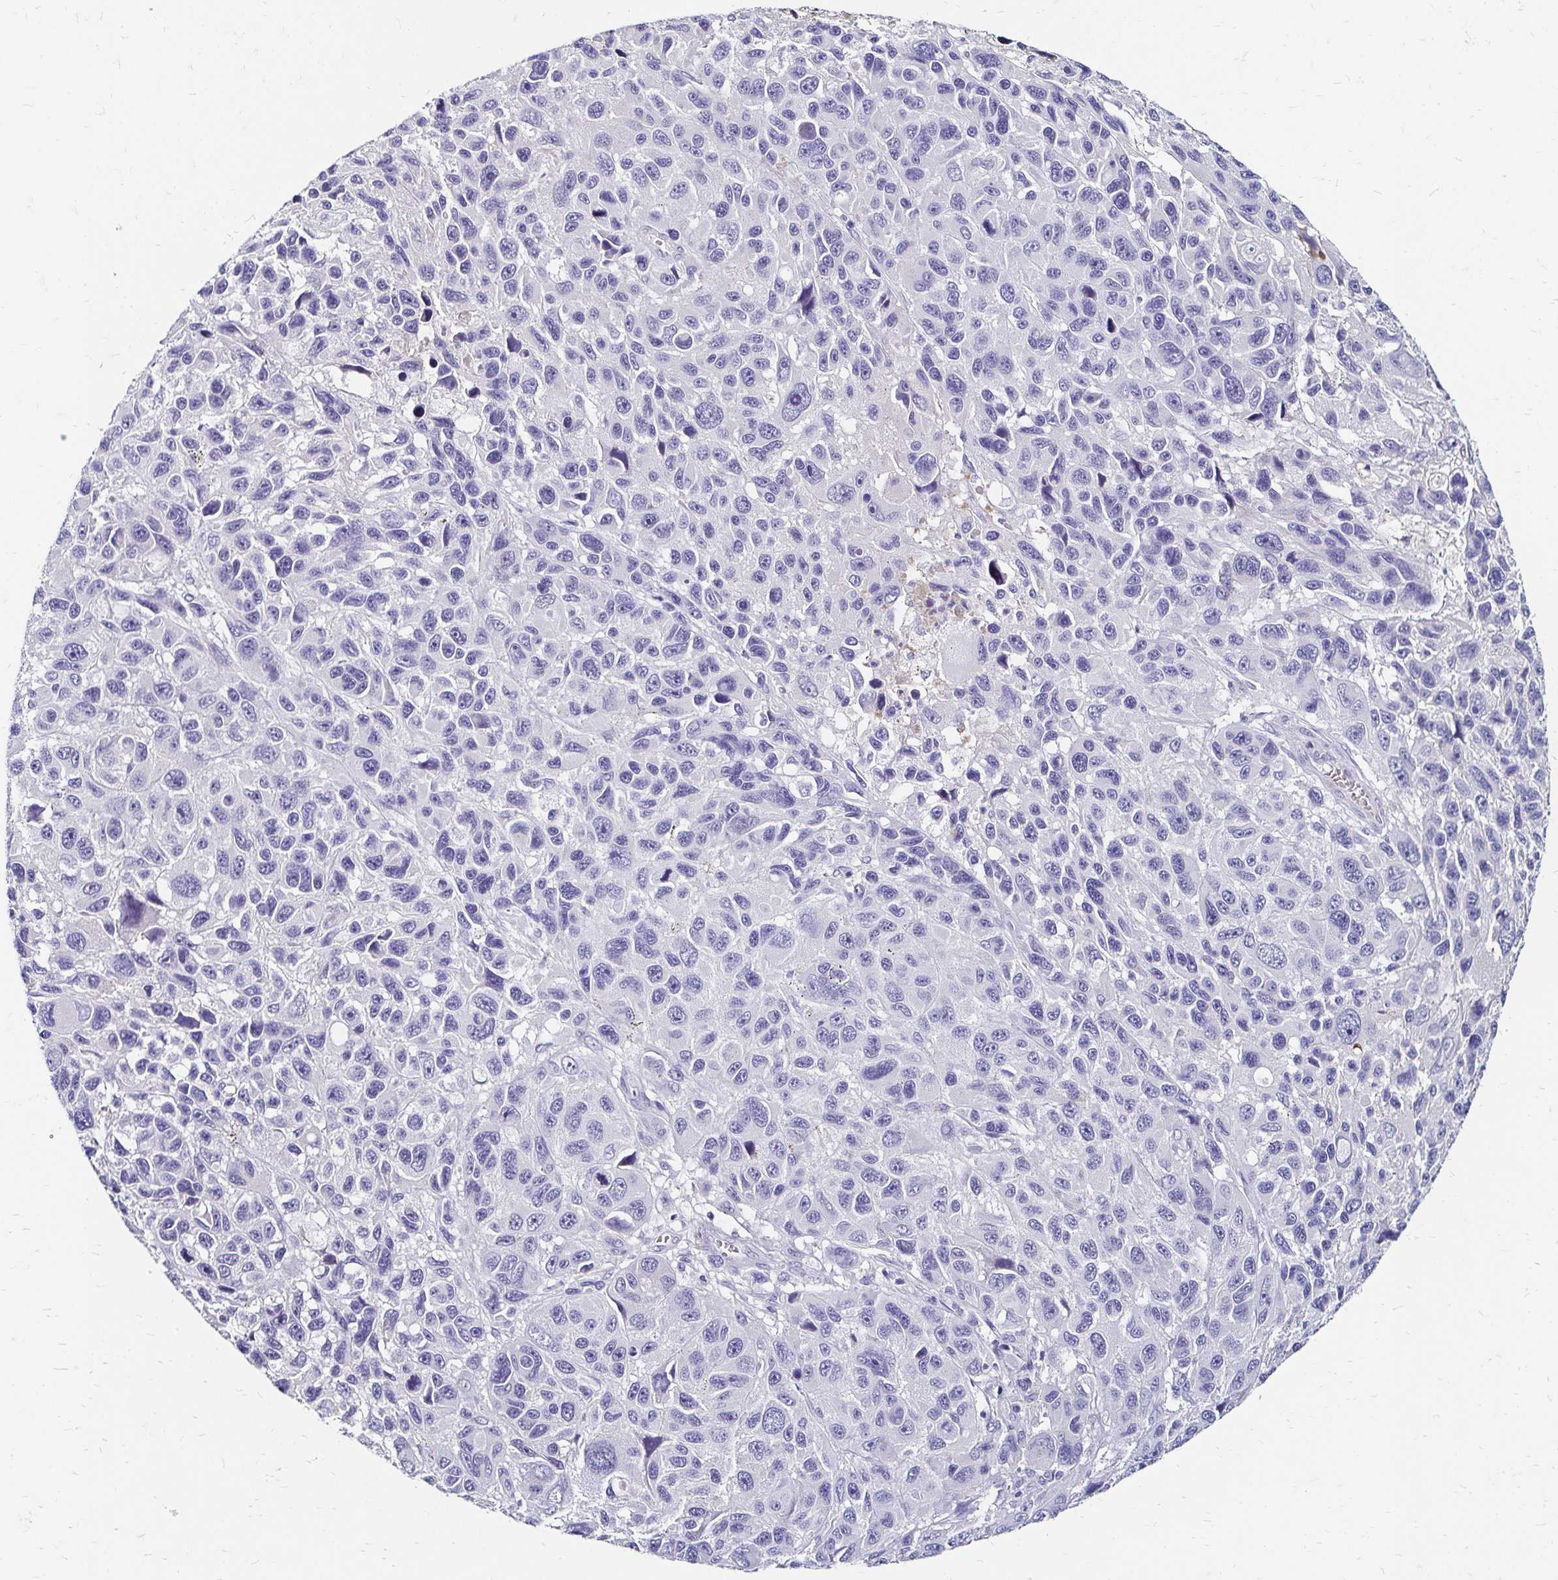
{"staining": {"intensity": "negative", "quantity": "none", "location": "none"}, "tissue": "melanoma", "cell_type": "Tumor cells", "image_type": "cancer", "snomed": [{"axis": "morphology", "description": "Malignant melanoma, NOS"}, {"axis": "topography", "description": "Skin"}], "caption": "A high-resolution histopathology image shows immunohistochemistry (IHC) staining of malignant melanoma, which reveals no significant positivity in tumor cells.", "gene": "SCG3", "patient": {"sex": "male", "age": 53}}